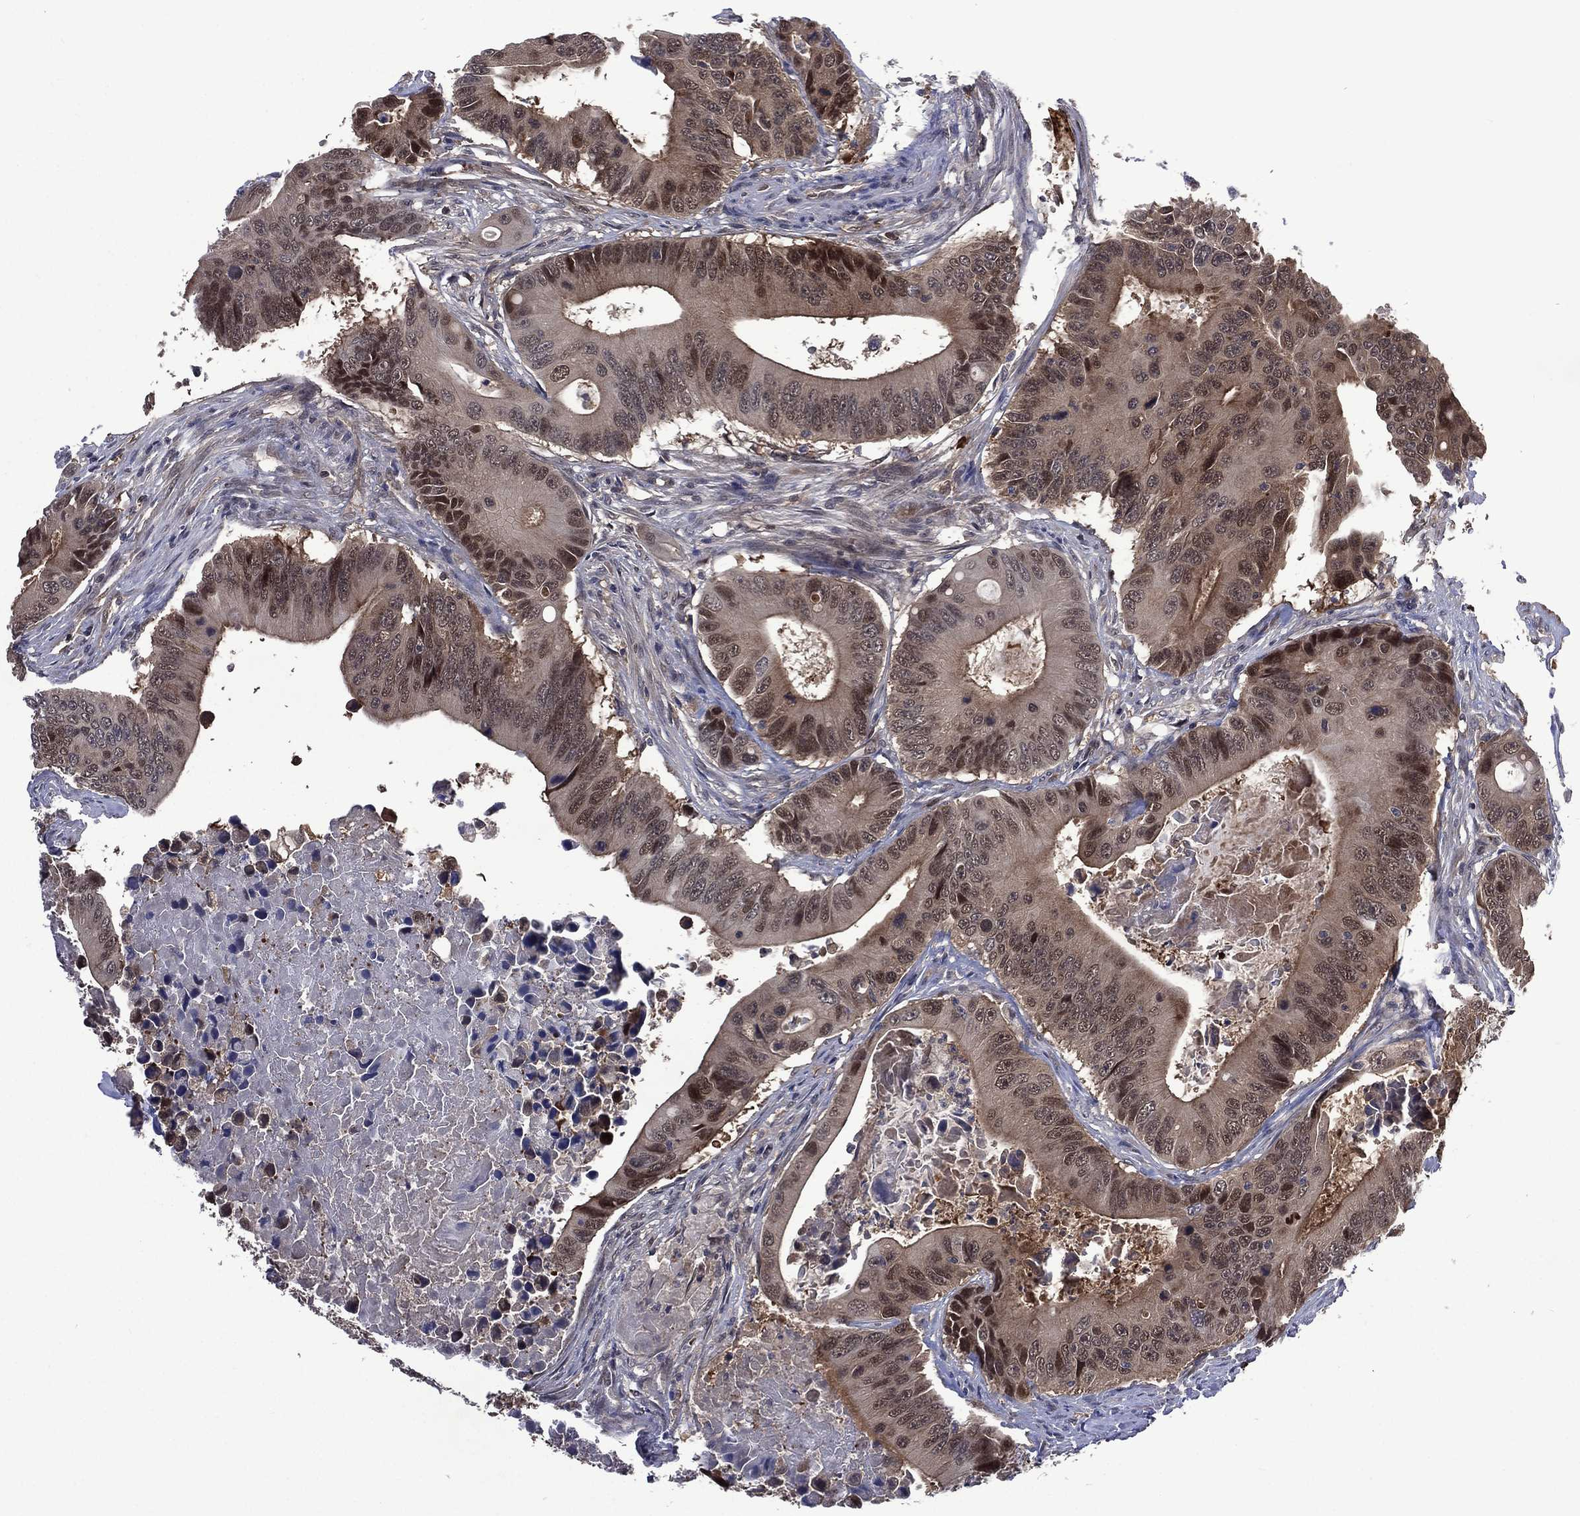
{"staining": {"intensity": "moderate", "quantity": "<25%", "location": "nuclear"}, "tissue": "colorectal cancer", "cell_type": "Tumor cells", "image_type": "cancer", "snomed": [{"axis": "morphology", "description": "Adenocarcinoma, NOS"}, {"axis": "topography", "description": "Colon"}], "caption": "Immunohistochemical staining of human colorectal adenocarcinoma reveals moderate nuclear protein staining in approximately <25% of tumor cells. (IHC, brightfield microscopy, high magnification).", "gene": "MTAP", "patient": {"sex": "female", "age": 90}}